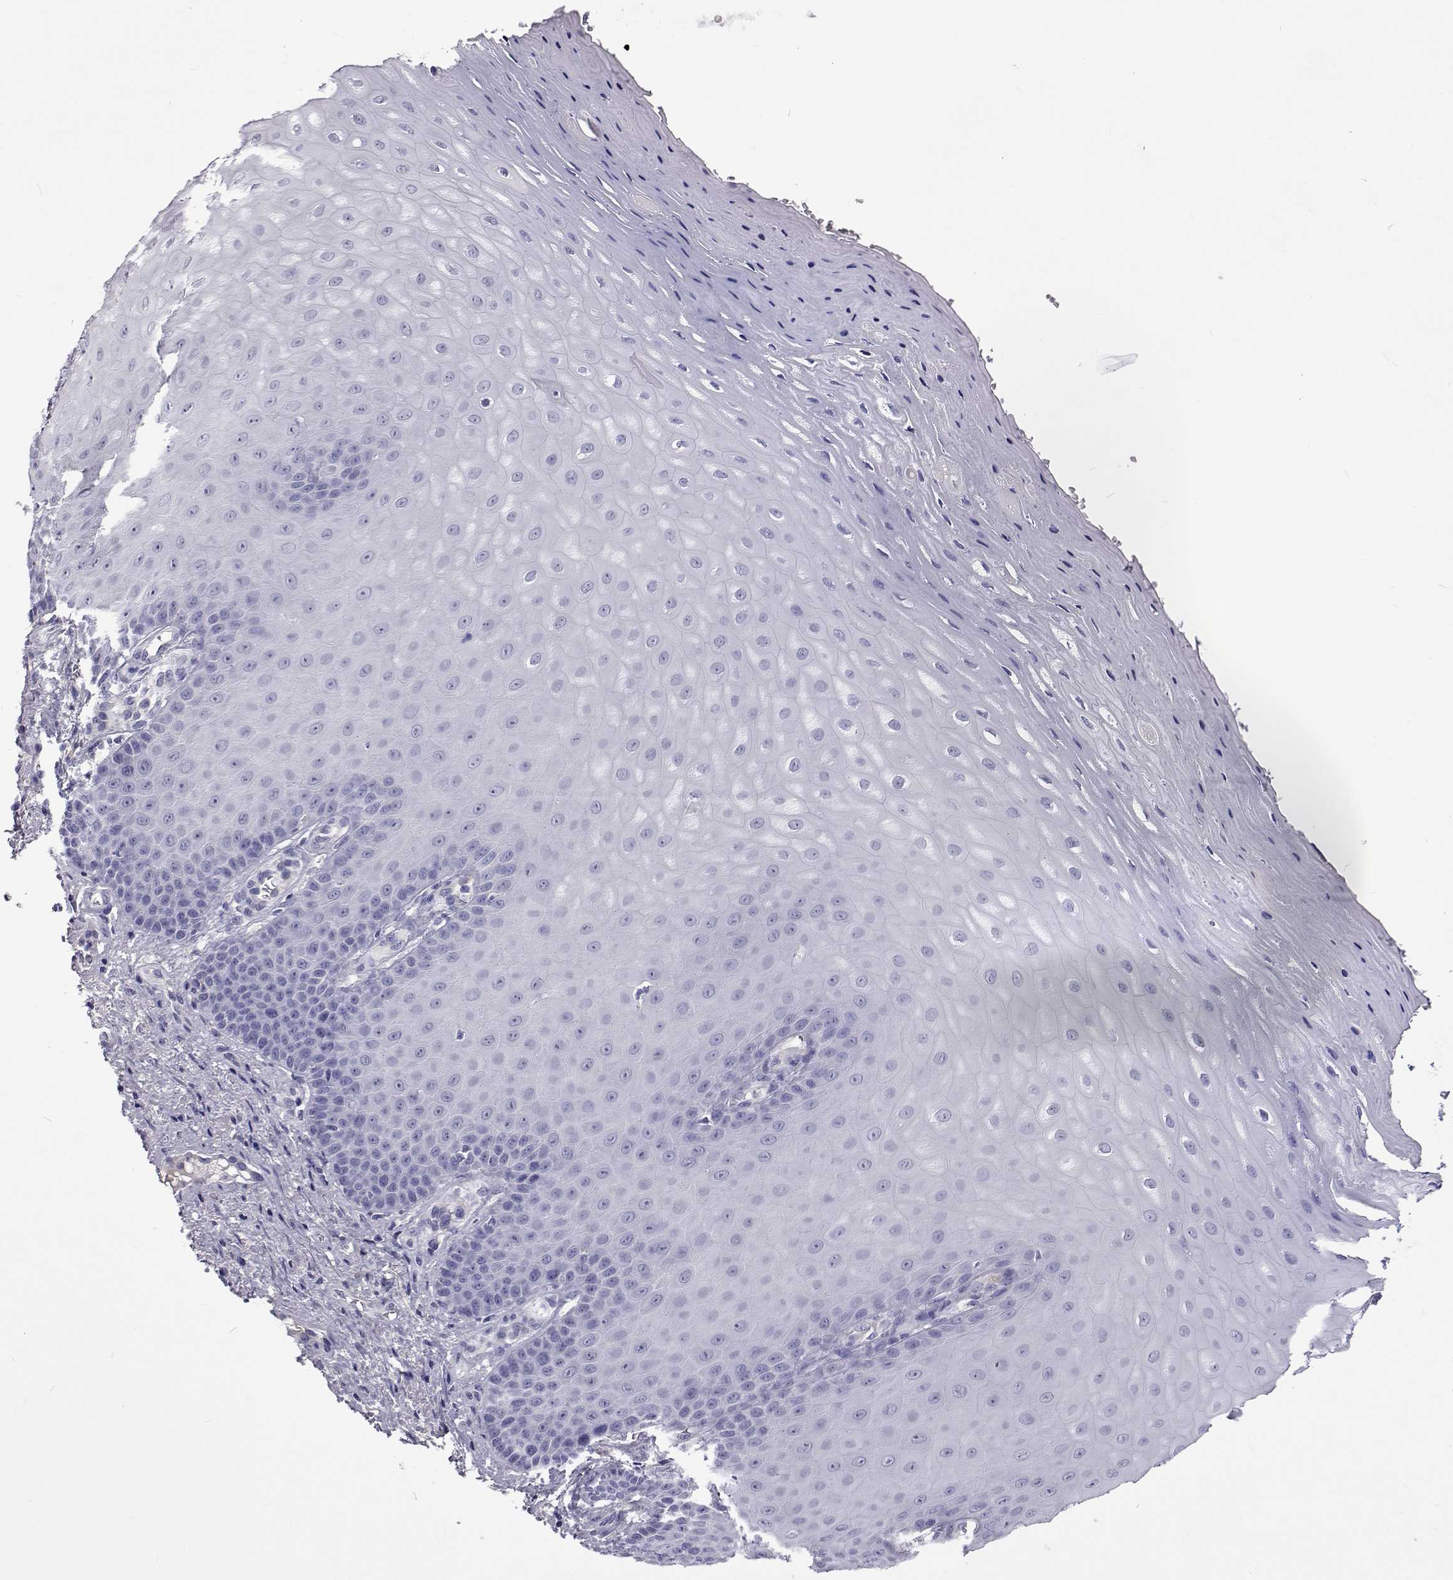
{"staining": {"intensity": "negative", "quantity": "none", "location": "none"}, "tissue": "vagina", "cell_type": "Squamous epithelial cells", "image_type": "normal", "snomed": [{"axis": "morphology", "description": "Normal tissue, NOS"}, {"axis": "topography", "description": "Vagina"}], "caption": "A high-resolution micrograph shows immunohistochemistry staining of benign vagina, which demonstrates no significant expression in squamous epithelial cells.", "gene": "TCF15", "patient": {"sex": "female", "age": 83}}